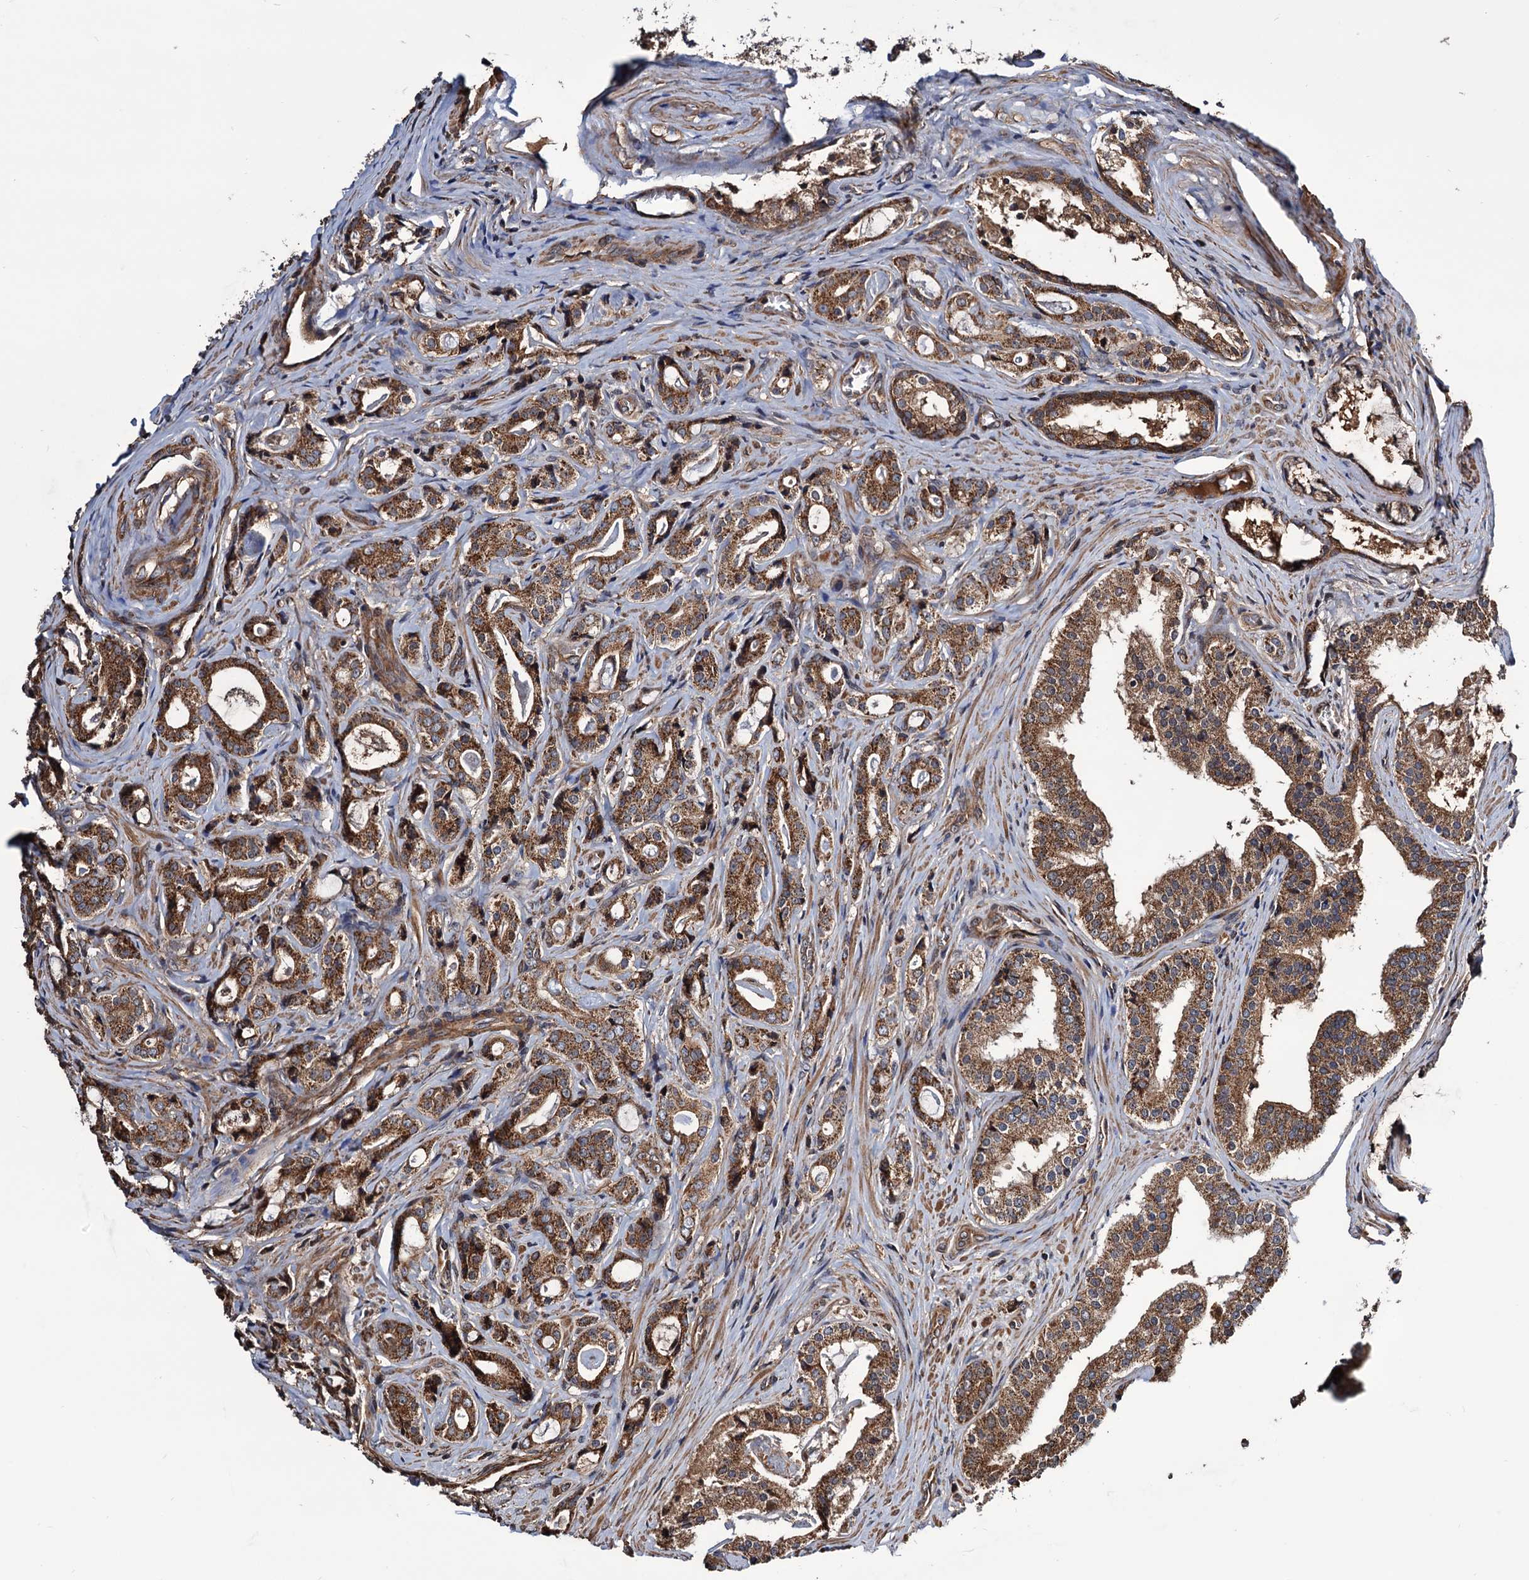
{"staining": {"intensity": "moderate", "quantity": ">75%", "location": "cytoplasmic/membranous"}, "tissue": "prostate cancer", "cell_type": "Tumor cells", "image_type": "cancer", "snomed": [{"axis": "morphology", "description": "Adenocarcinoma, High grade"}, {"axis": "topography", "description": "Prostate"}], "caption": "Protein expression analysis of prostate cancer reveals moderate cytoplasmic/membranous positivity in approximately >75% of tumor cells.", "gene": "MRPL42", "patient": {"sex": "male", "age": 63}}